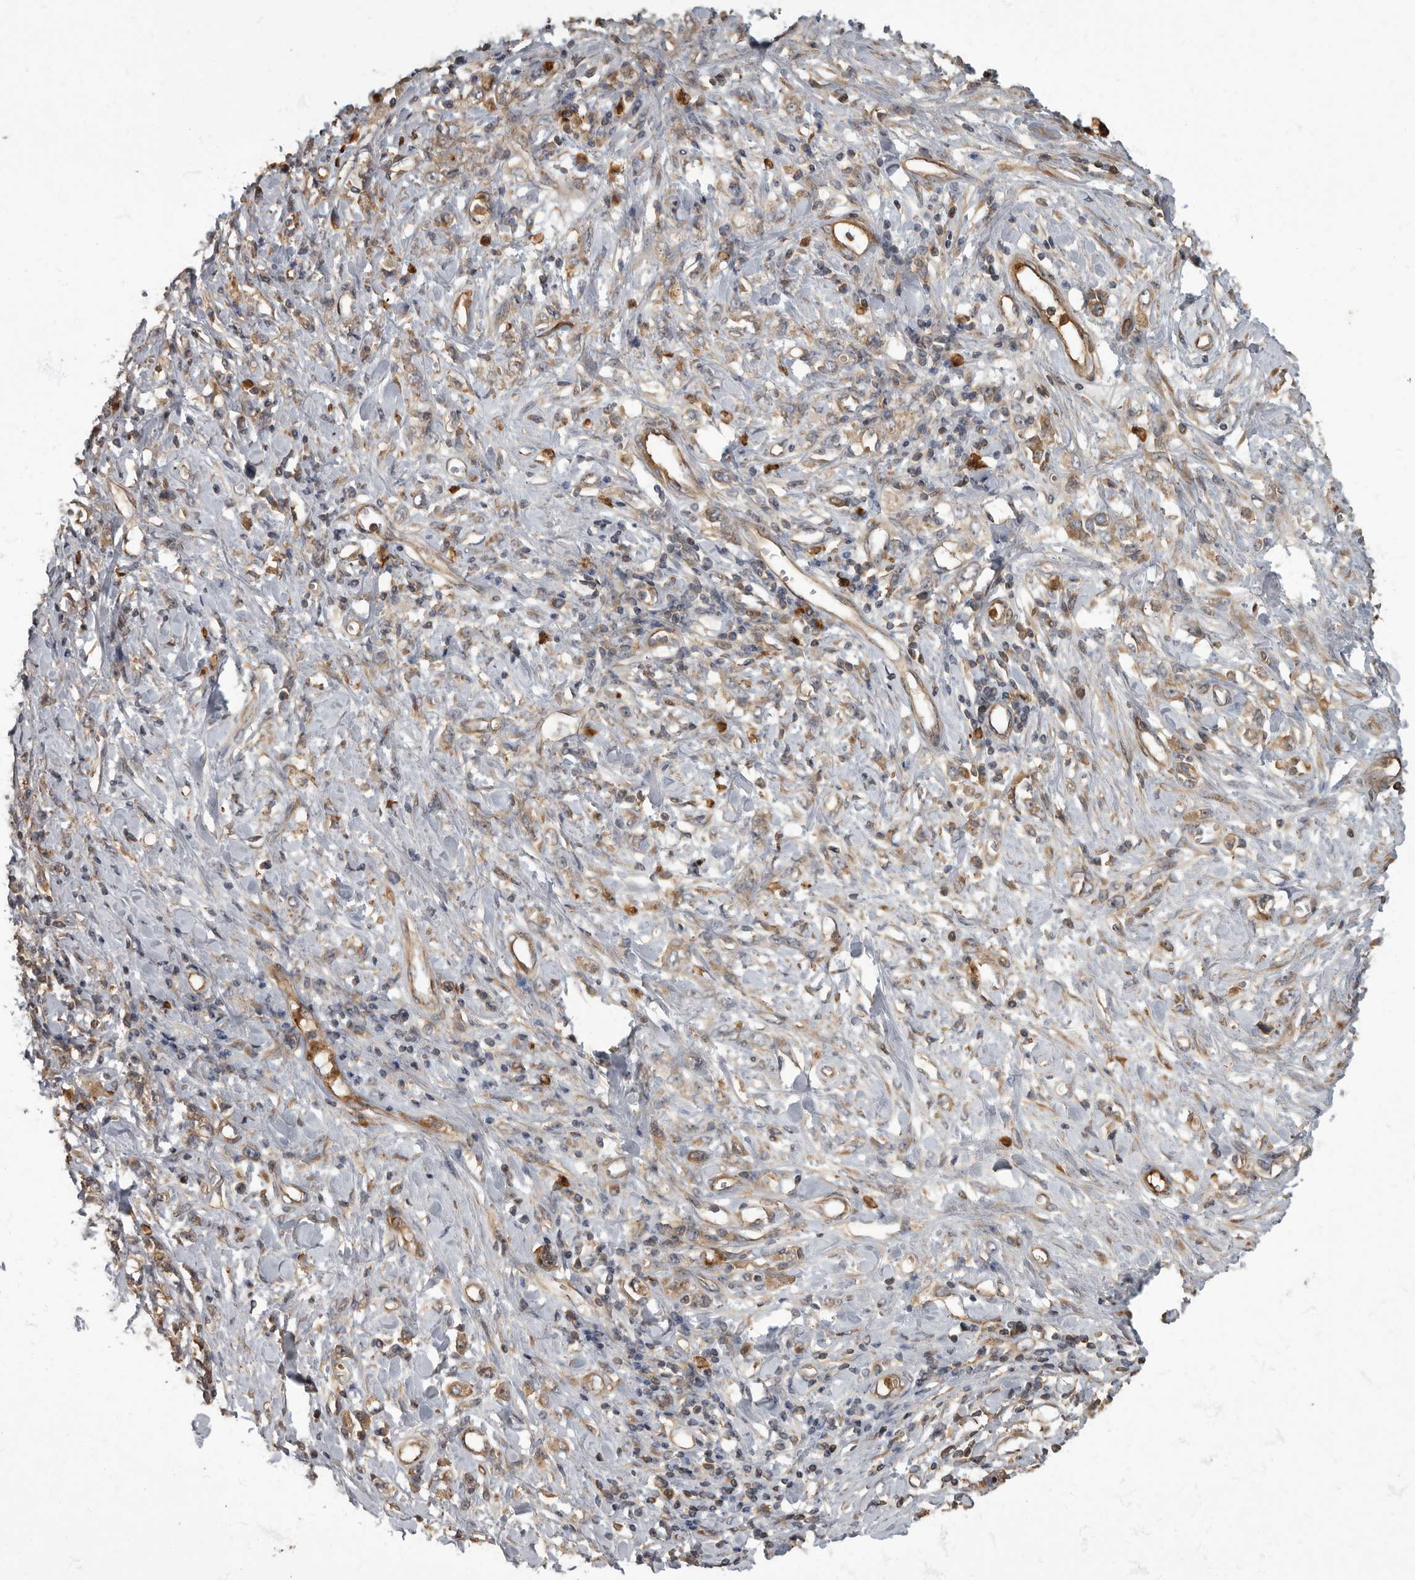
{"staining": {"intensity": "moderate", "quantity": ">75%", "location": "cytoplasmic/membranous"}, "tissue": "stomach cancer", "cell_type": "Tumor cells", "image_type": "cancer", "snomed": [{"axis": "morphology", "description": "Adenocarcinoma, NOS"}, {"axis": "topography", "description": "Stomach"}], "caption": "High-power microscopy captured an IHC histopathology image of stomach cancer (adenocarcinoma), revealing moderate cytoplasmic/membranous positivity in approximately >75% of tumor cells.", "gene": "DAAM1", "patient": {"sex": "female", "age": 76}}